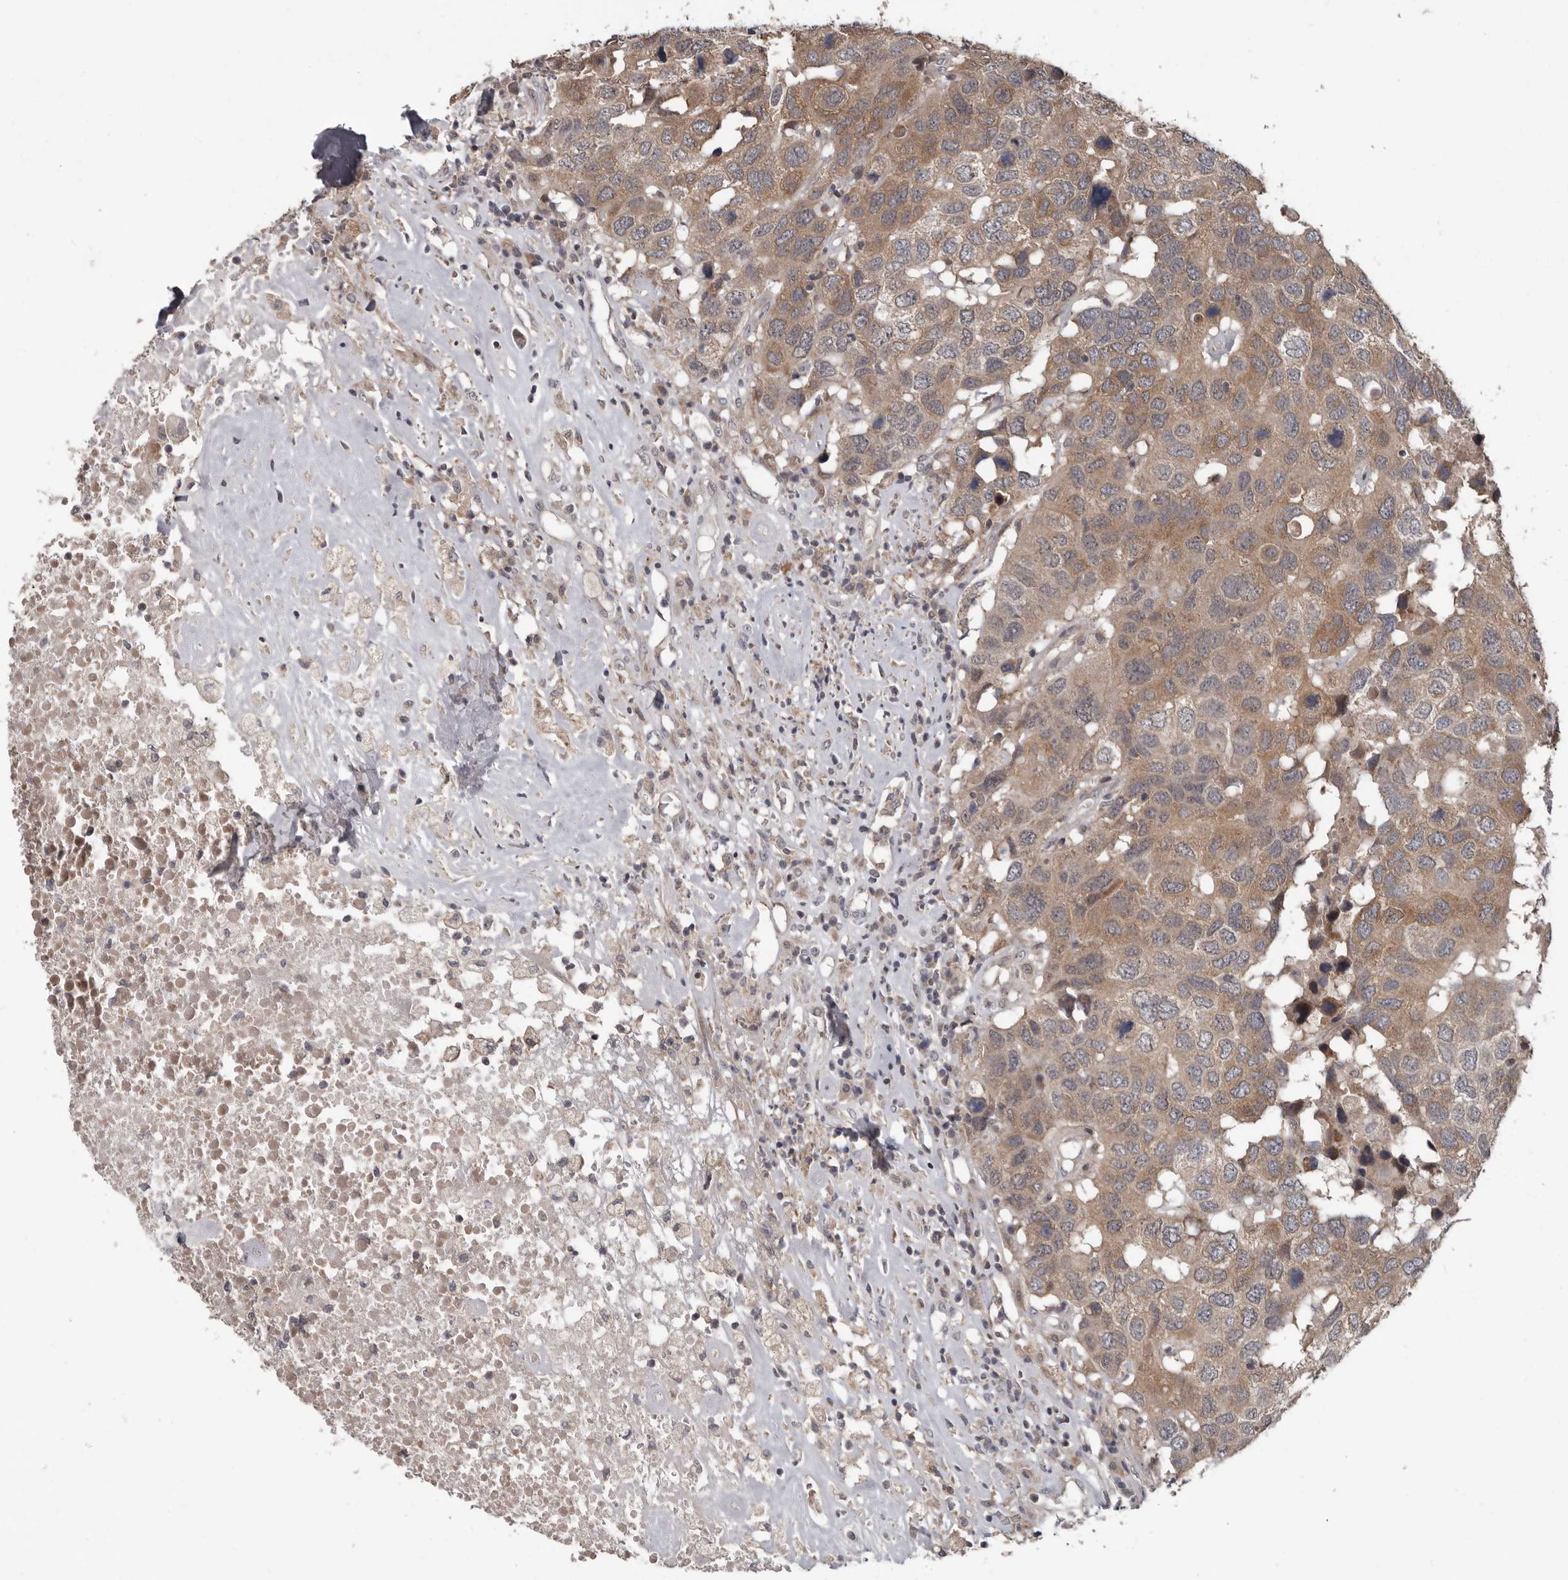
{"staining": {"intensity": "weak", "quantity": ">75%", "location": "cytoplasmic/membranous"}, "tissue": "head and neck cancer", "cell_type": "Tumor cells", "image_type": "cancer", "snomed": [{"axis": "morphology", "description": "Squamous cell carcinoma, NOS"}, {"axis": "topography", "description": "Head-Neck"}], "caption": "Squamous cell carcinoma (head and neck) tissue displays weak cytoplasmic/membranous positivity in approximately >75% of tumor cells The protein is stained brown, and the nuclei are stained in blue (DAB (3,3'-diaminobenzidine) IHC with brightfield microscopy, high magnification).", "gene": "FGFR4", "patient": {"sex": "male", "age": 66}}